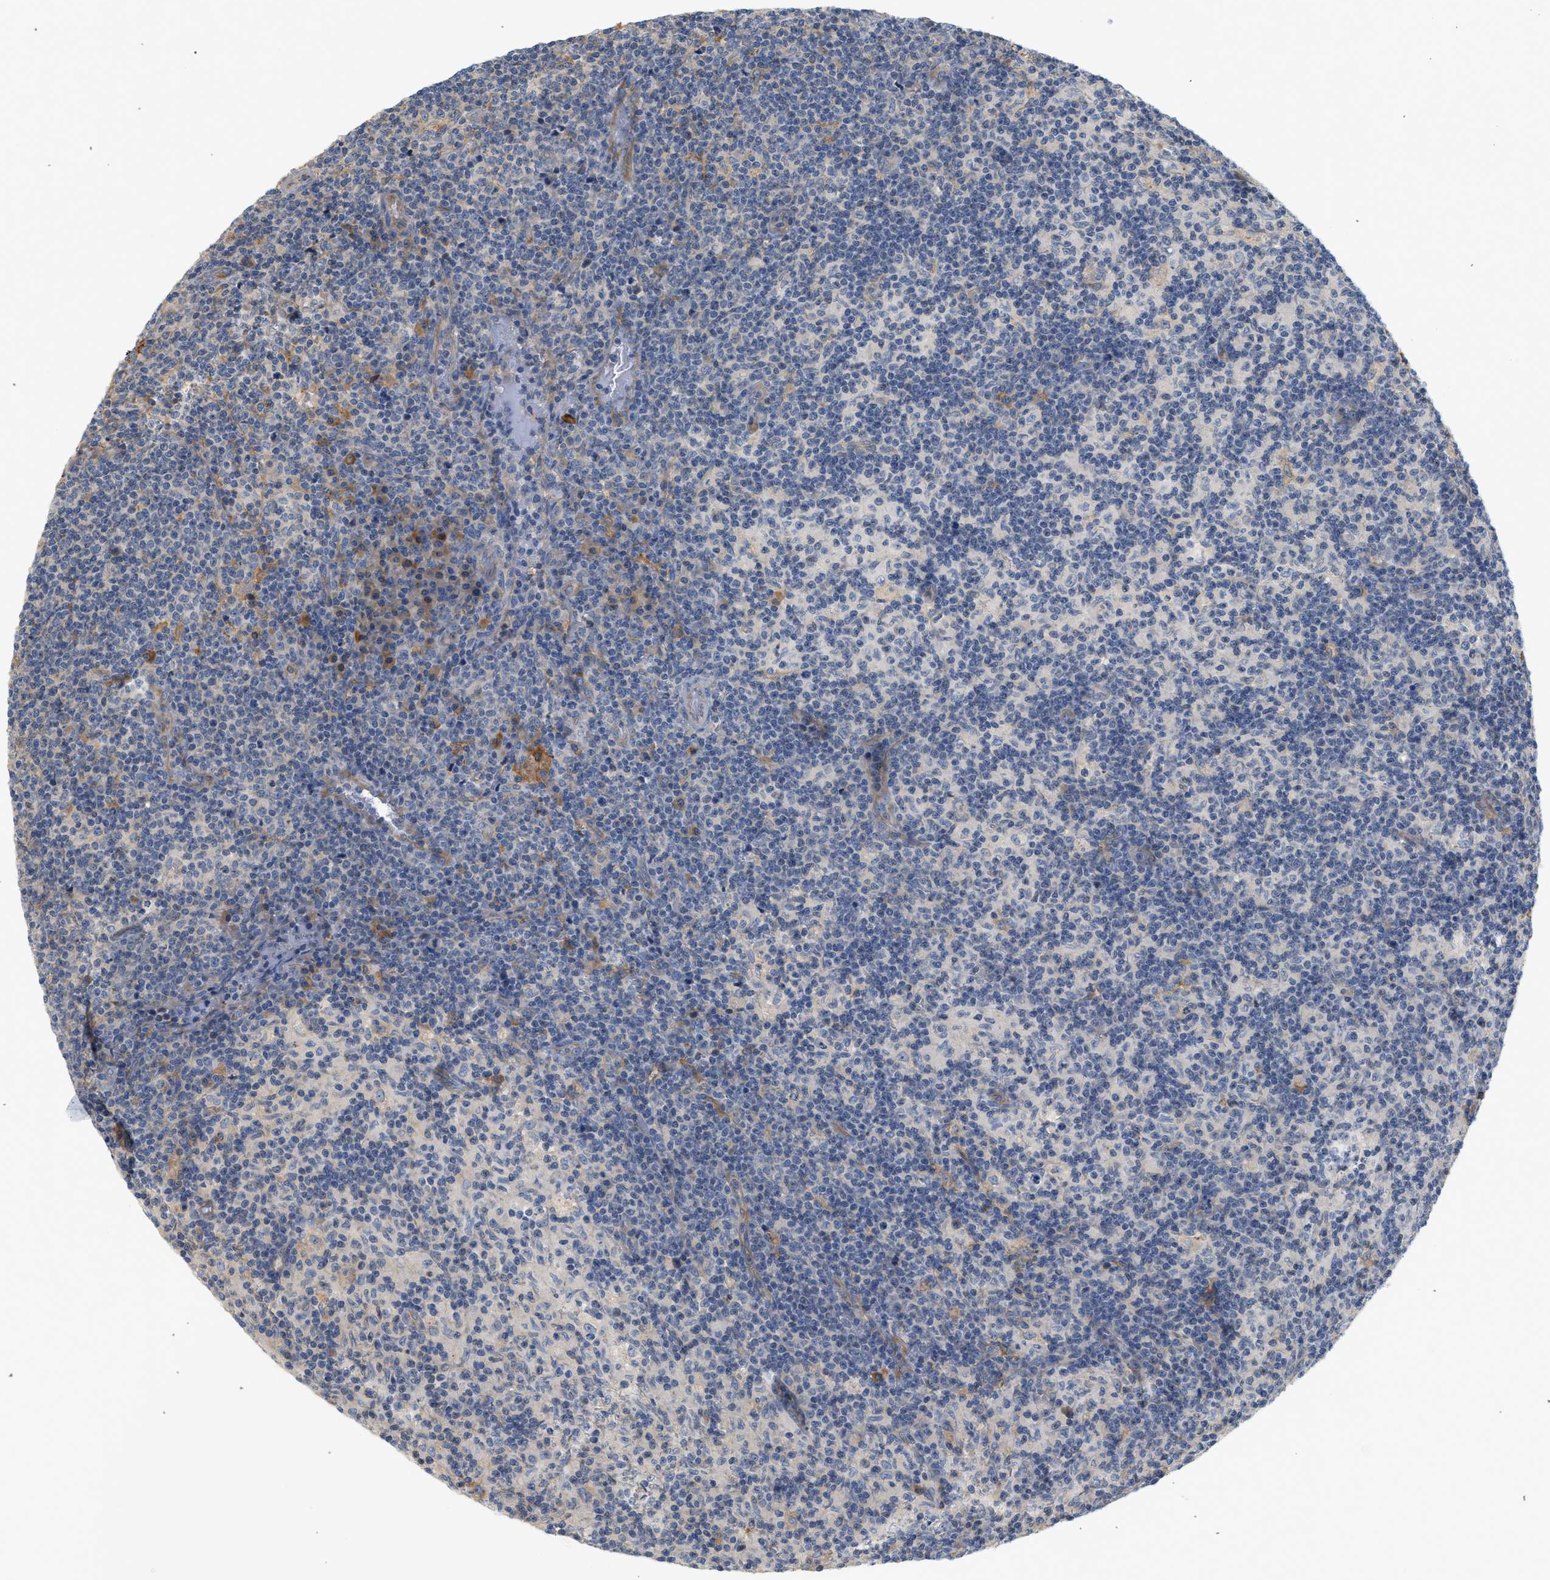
{"staining": {"intensity": "negative", "quantity": "none", "location": "none"}, "tissue": "lymph node", "cell_type": "Germinal center cells", "image_type": "normal", "snomed": [{"axis": "morphology", "description": "Normal tissue, NOS"}, {"axis": "morphology", "description": "Inflammation, NOS"}, {"axis": "topography", "description": "Lymph node"}], "caption": "DAB immunohistochemical staining of normal lymph node shows no significant staining in germinal center cells.", "gene": "CTXN1", "patient": {"sex": "male", "age": 55}}